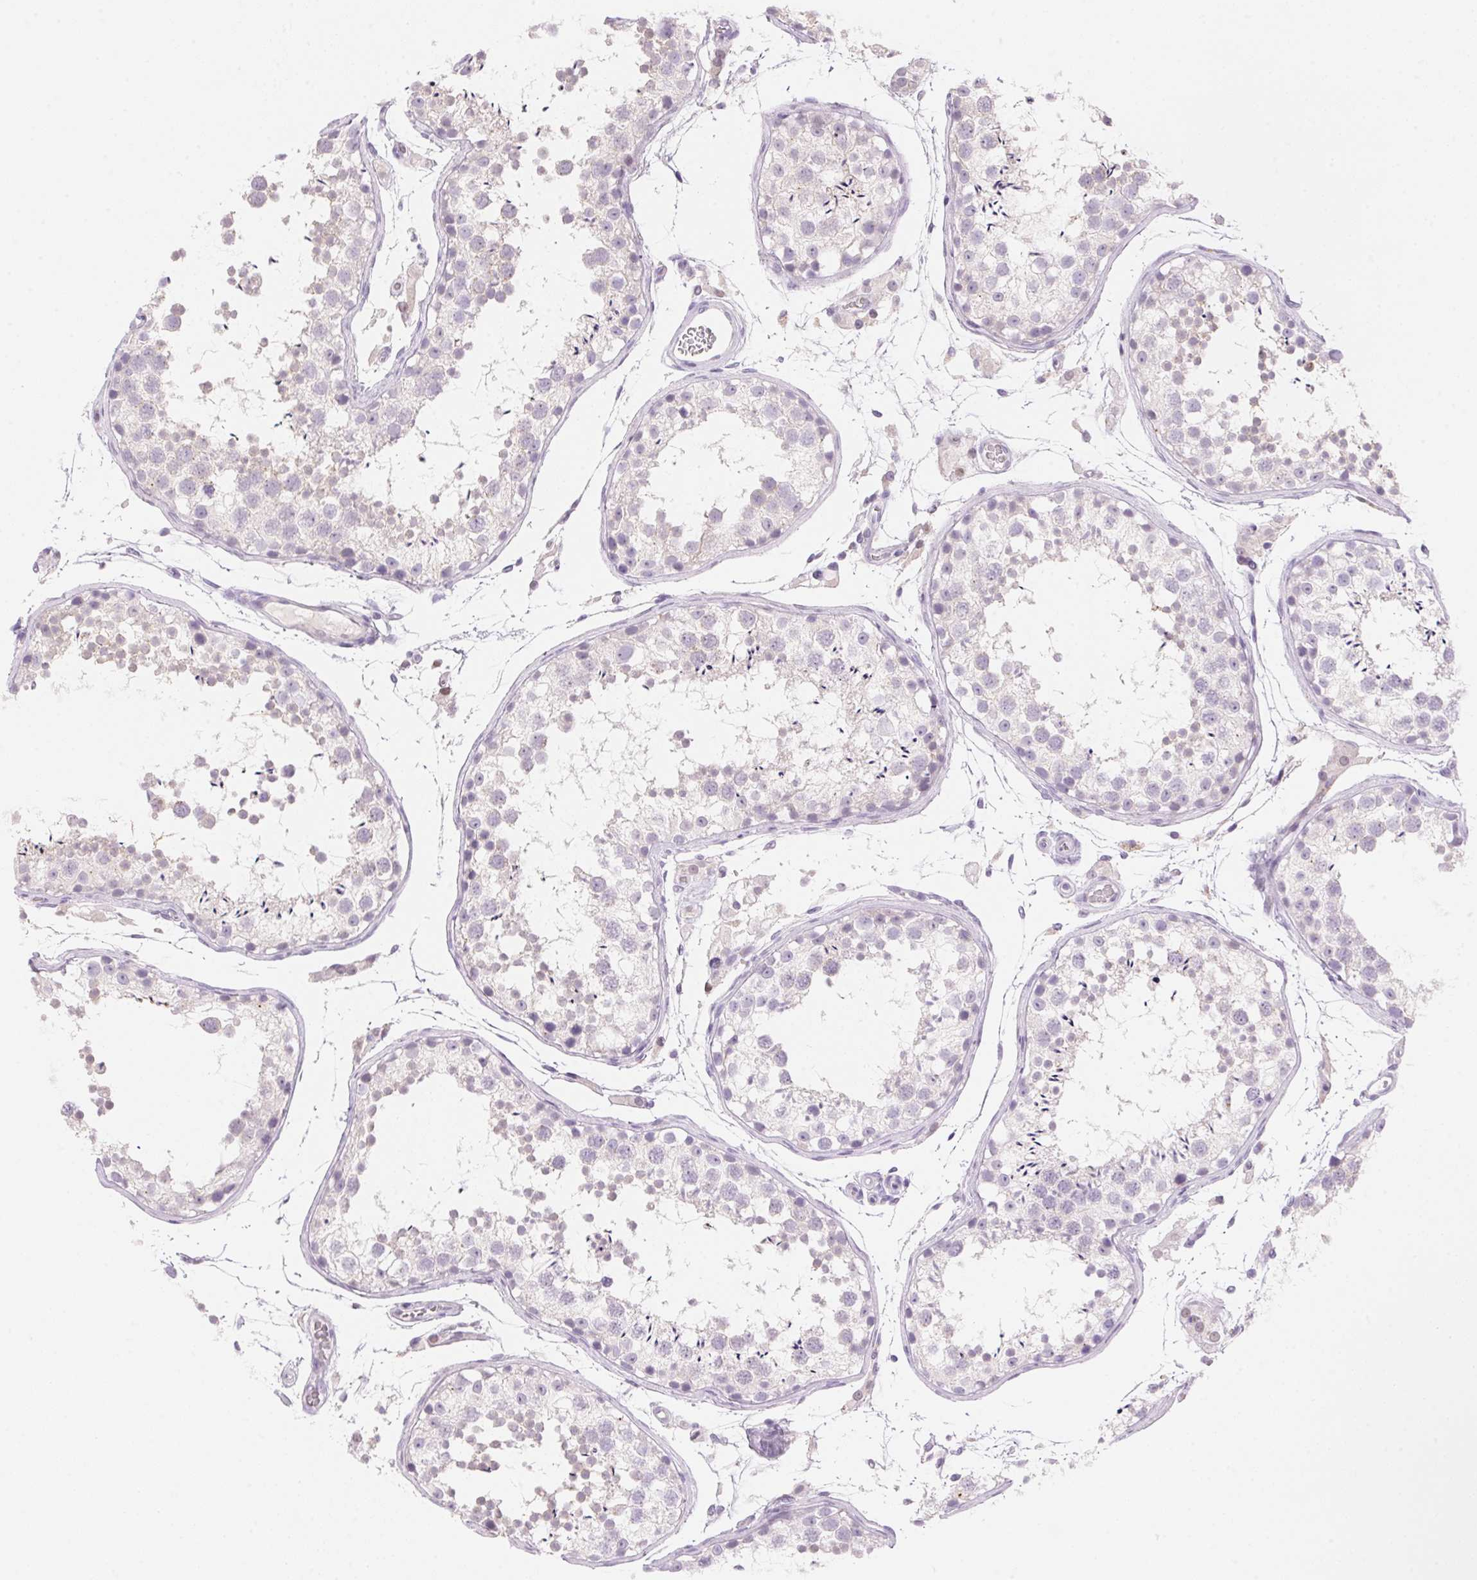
{"staining": {"intensity": "negative", "quantity": "none", "location": "none"}, "tissue": "testis", "cell_type": "Cells in seminiferous ducts", "image_type": "normal", "snomed": [{"axis": "morphology", "description": "Normal tissue, NOS"}, {"axis": "topography", "description": "Testis"}], "caption": "Cells in seminiferous ducts show no significant positivity in normal testis. The staining was performed using DAB to visualize the protein expression in brown, while the nuclei were stained in blue with hematoxylin (Magnification: 20x).", "gene": "TEKT1", "patient": {"sex": "male", "age": 29}}